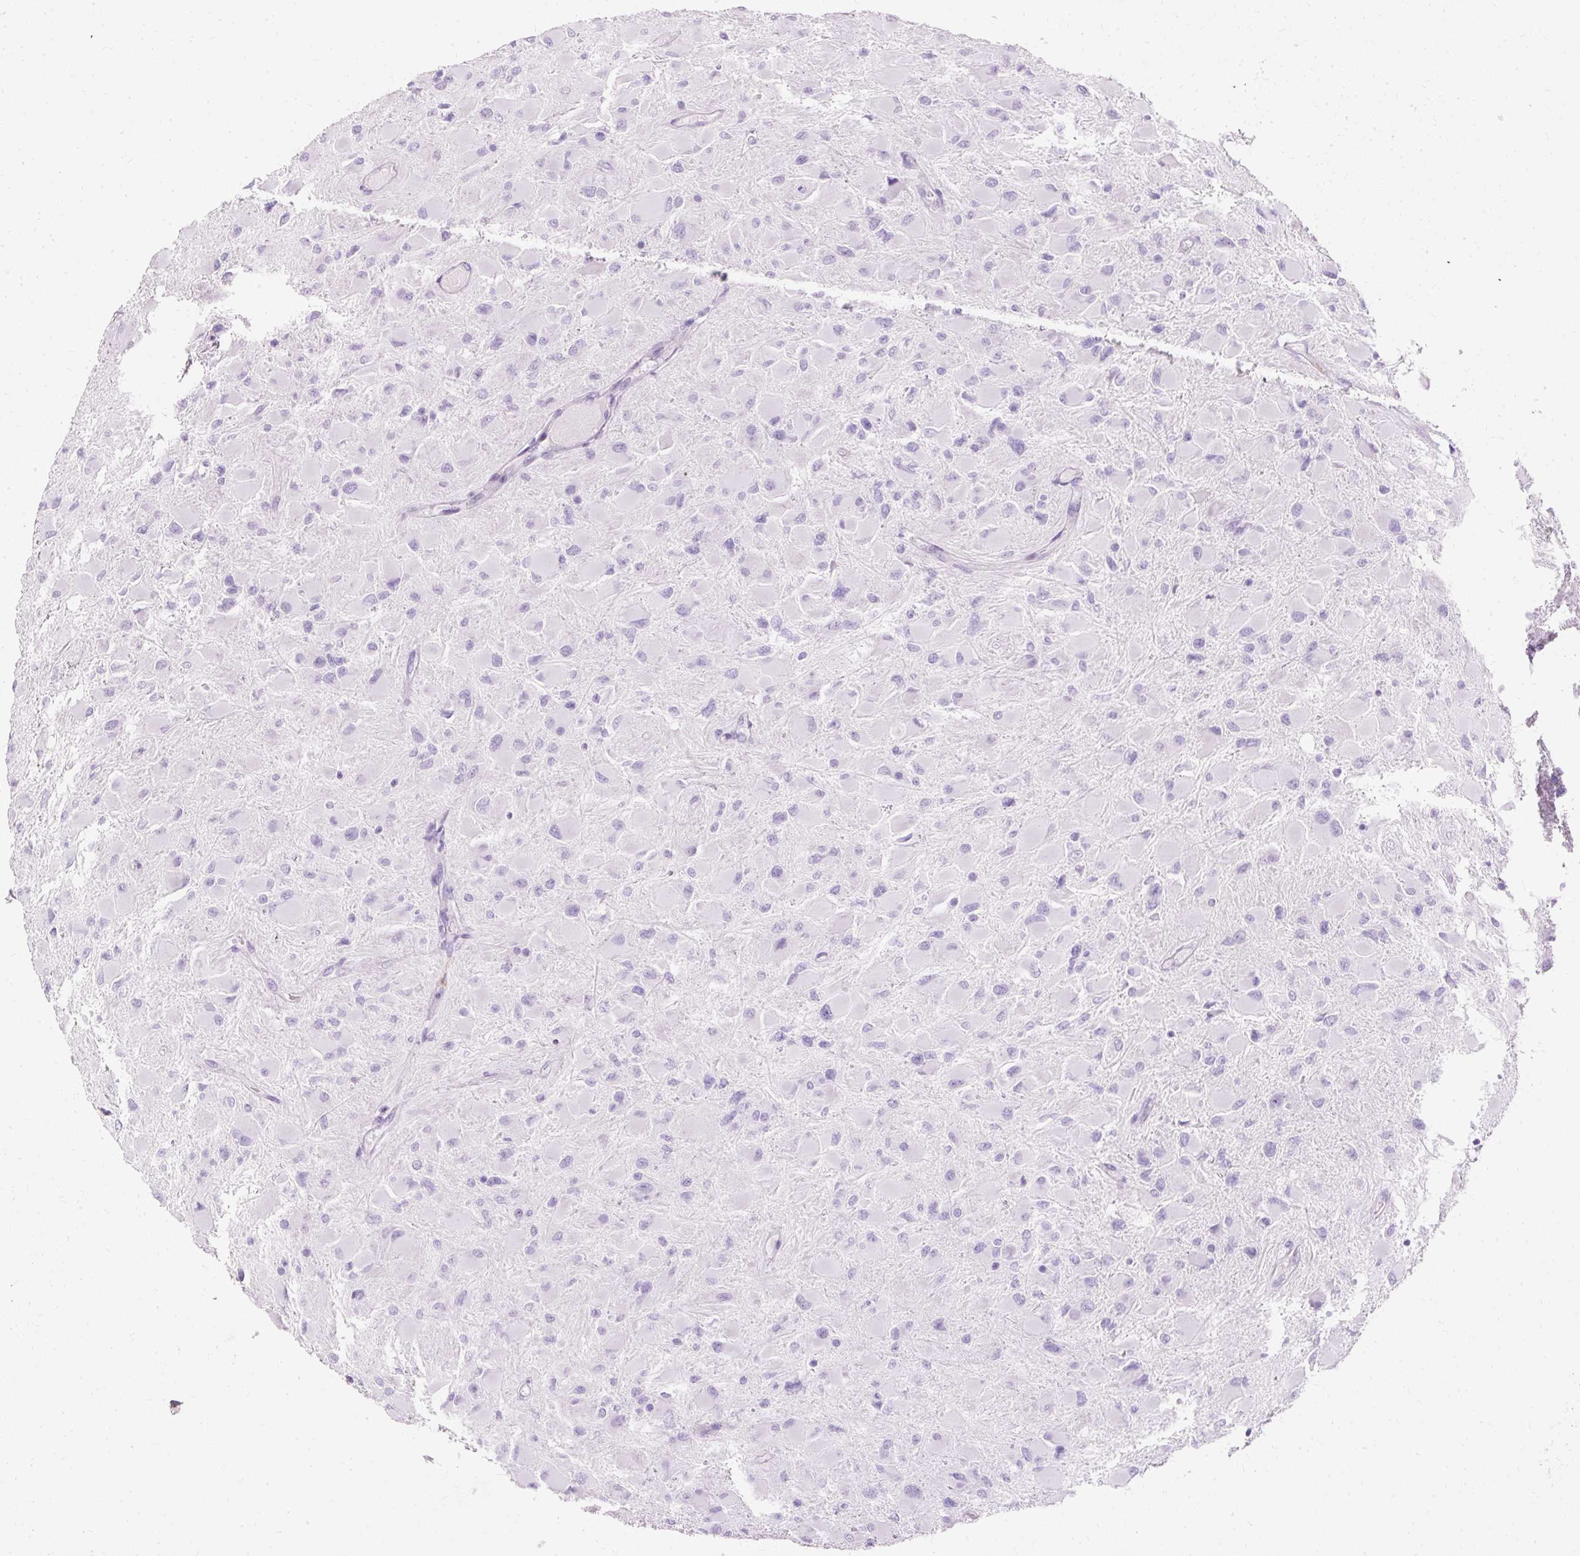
{"staining": {"intensity": "negative", "quantity": "none", "location": "none"}, "tissue": "glioma", "cell_type": "Tumor cells", "image_type": "cancer", "snomed": [{"axis": "morphology", "description": "Glioma, malignant, High grade"}, {"axis": "topography", "description": "Cerebral cortex"}], "caption": "Glioma was stained to show a protein in brown. There is no significant expression in tumor cells.", "gene": "DEFA1", "patient": {"sex": "female", "age": 36}}